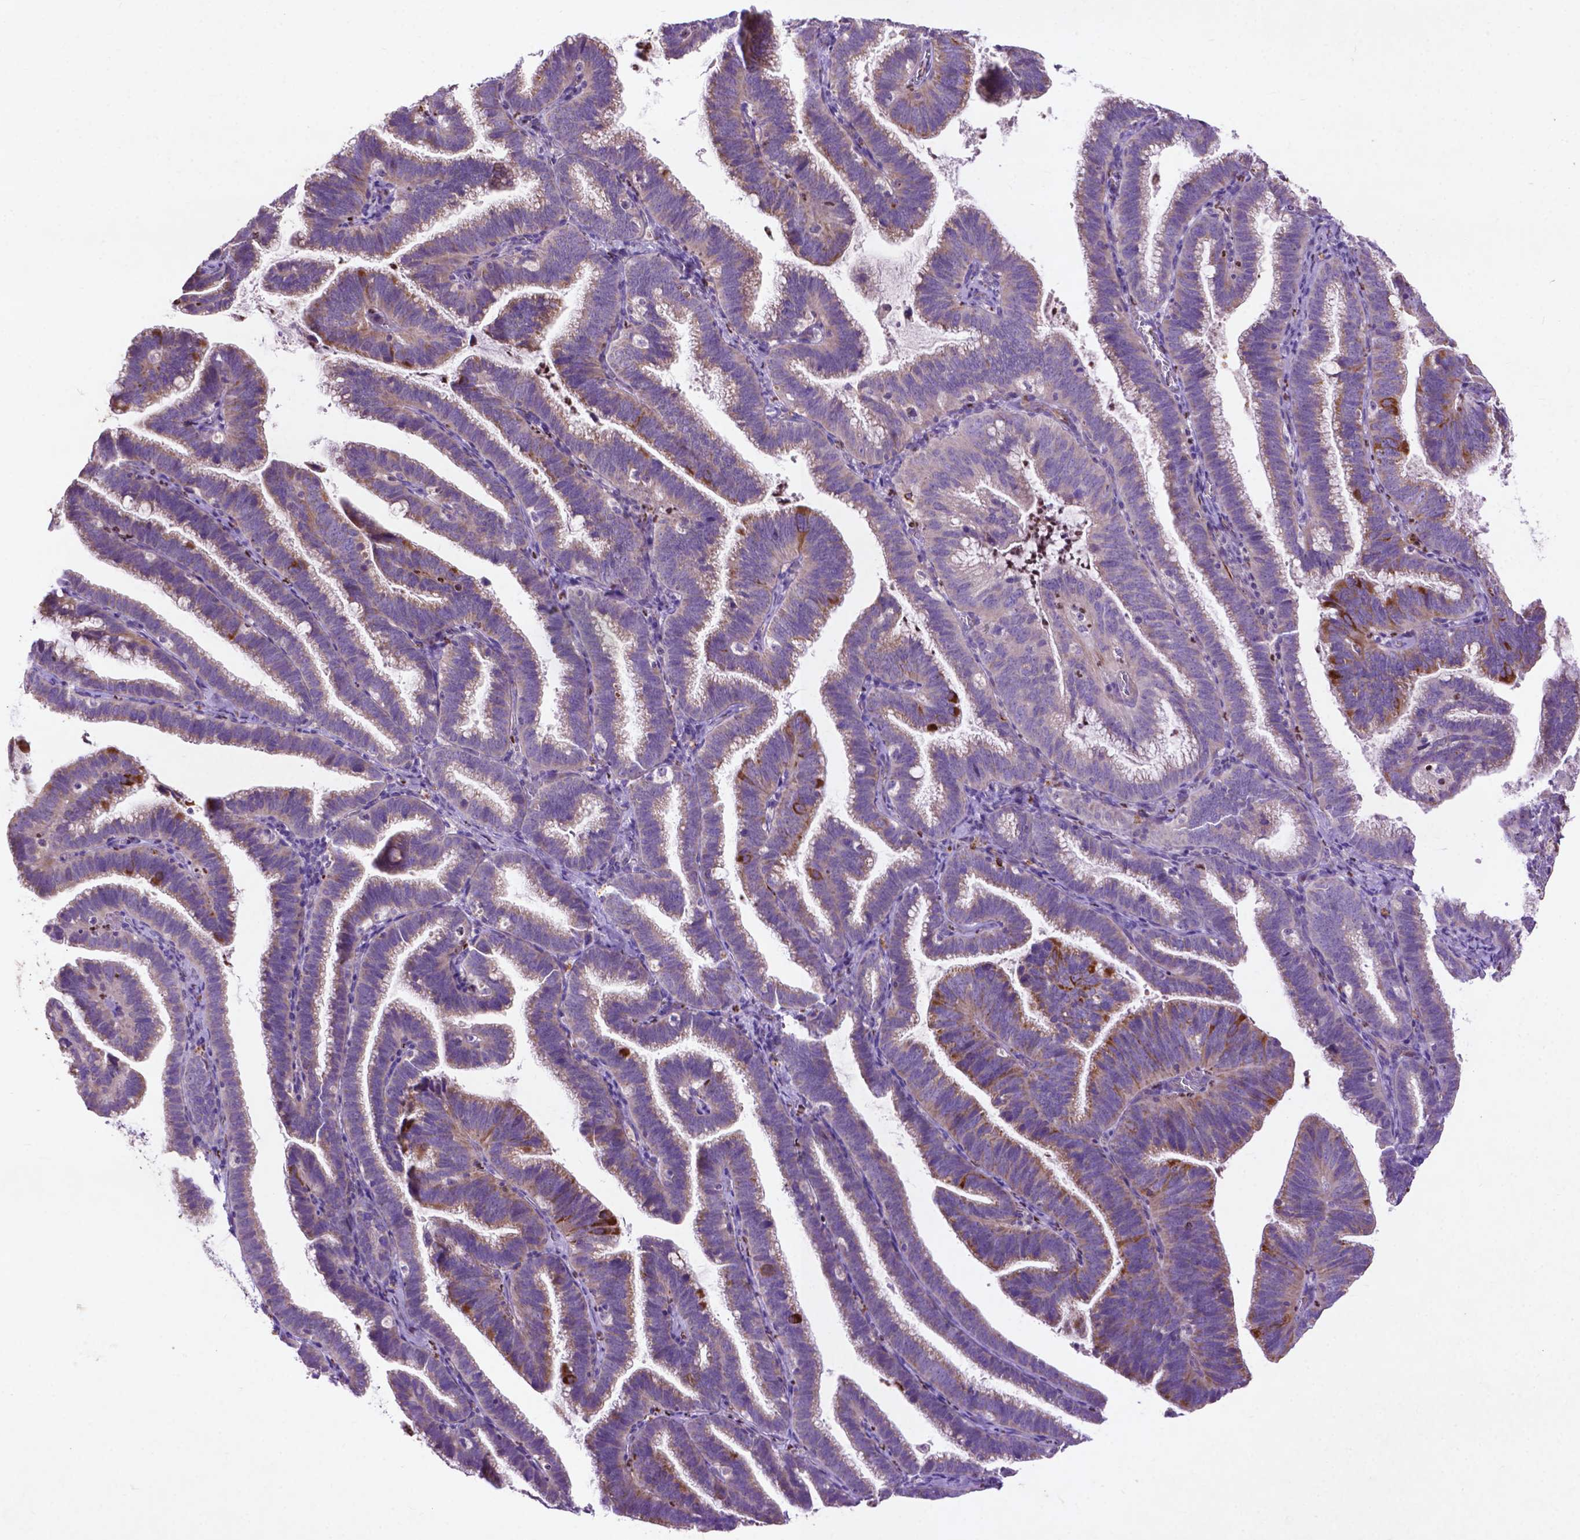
{"staining": {"intensity": "strong", "quantity": "<25%", "location": "cytoplasmic/membranous"}, "tissue": "cervical cancer", "cell_type": "Tumor cells", "image_type": "cancer", "snomed": [{"axis": "morphology", "description": "Adenocarcinoma, NOS"}, {"axis": "topography", "description": "Cervix"}], "caption": "An image showing strong cytoplasmic/membranous expression in about <25% of tumor cells in cervical cancer (adenocarcinoma), as visualized by brown immunohistochemical staining.", "gene": "THEGL", "patient": {"sex": "female", "age": 61}}